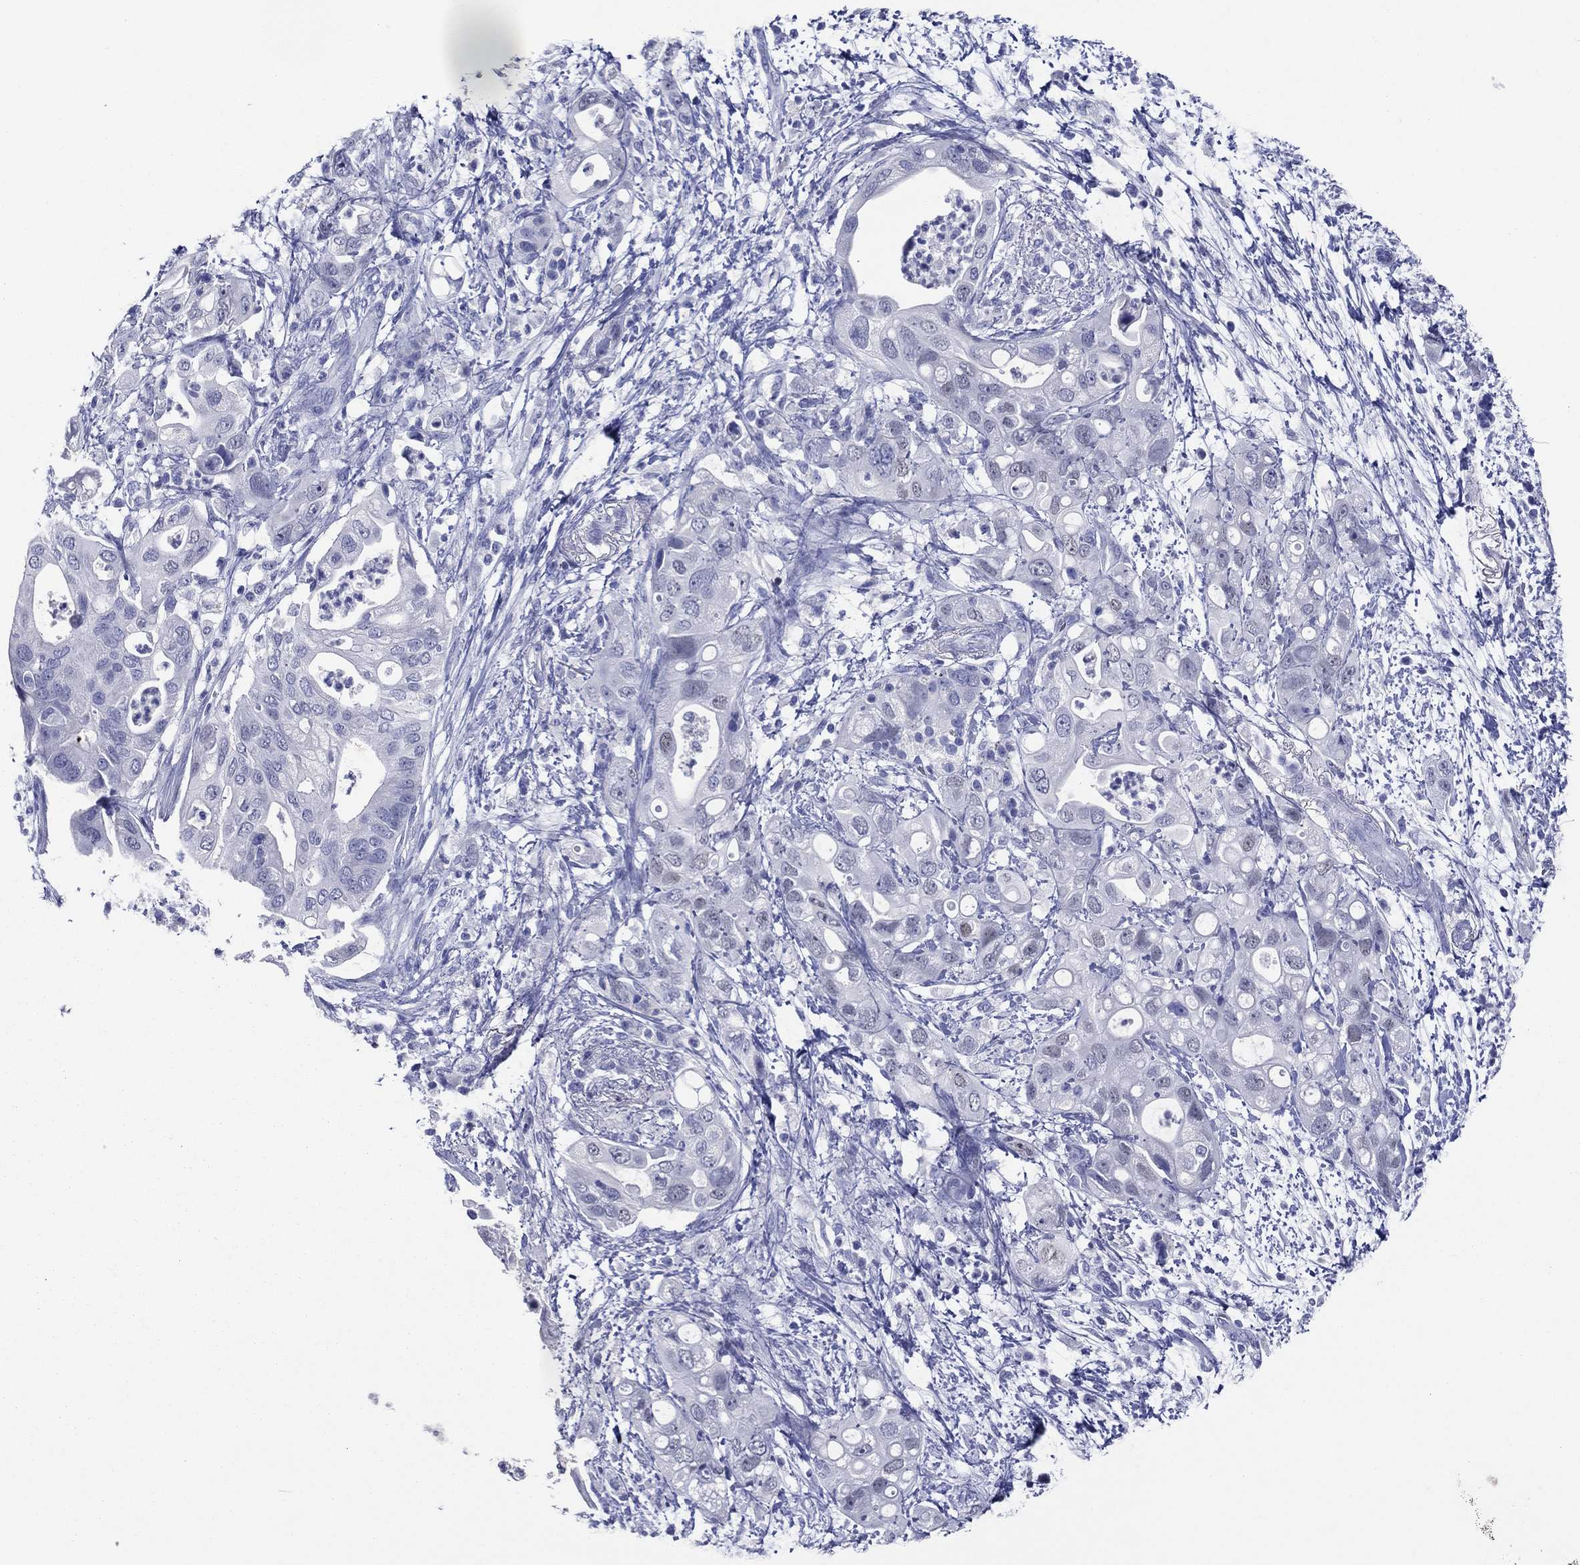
{"staining": {"intensity": "negative", "quantity": "none", "location": "none"}, "tissue": "pancreatic cancer", "cell_type": "Tumor cells", "image_type": "cancer", "snomed": [{"axis": "morphology", "description": "Adenocarcinoma, NOS"}, {"axis": "topography", "description": "Pancreas"}], "caption": "An immunohistochemistry (IHC) micrograph of pancreatic cancer (adenocarcinoma) is shown. There is no staining in tumor cells of pancreatic cancer (adenocarcinoma).", "gene": "TFAP2A", "patient": {"sex": "female", "age": 72}}